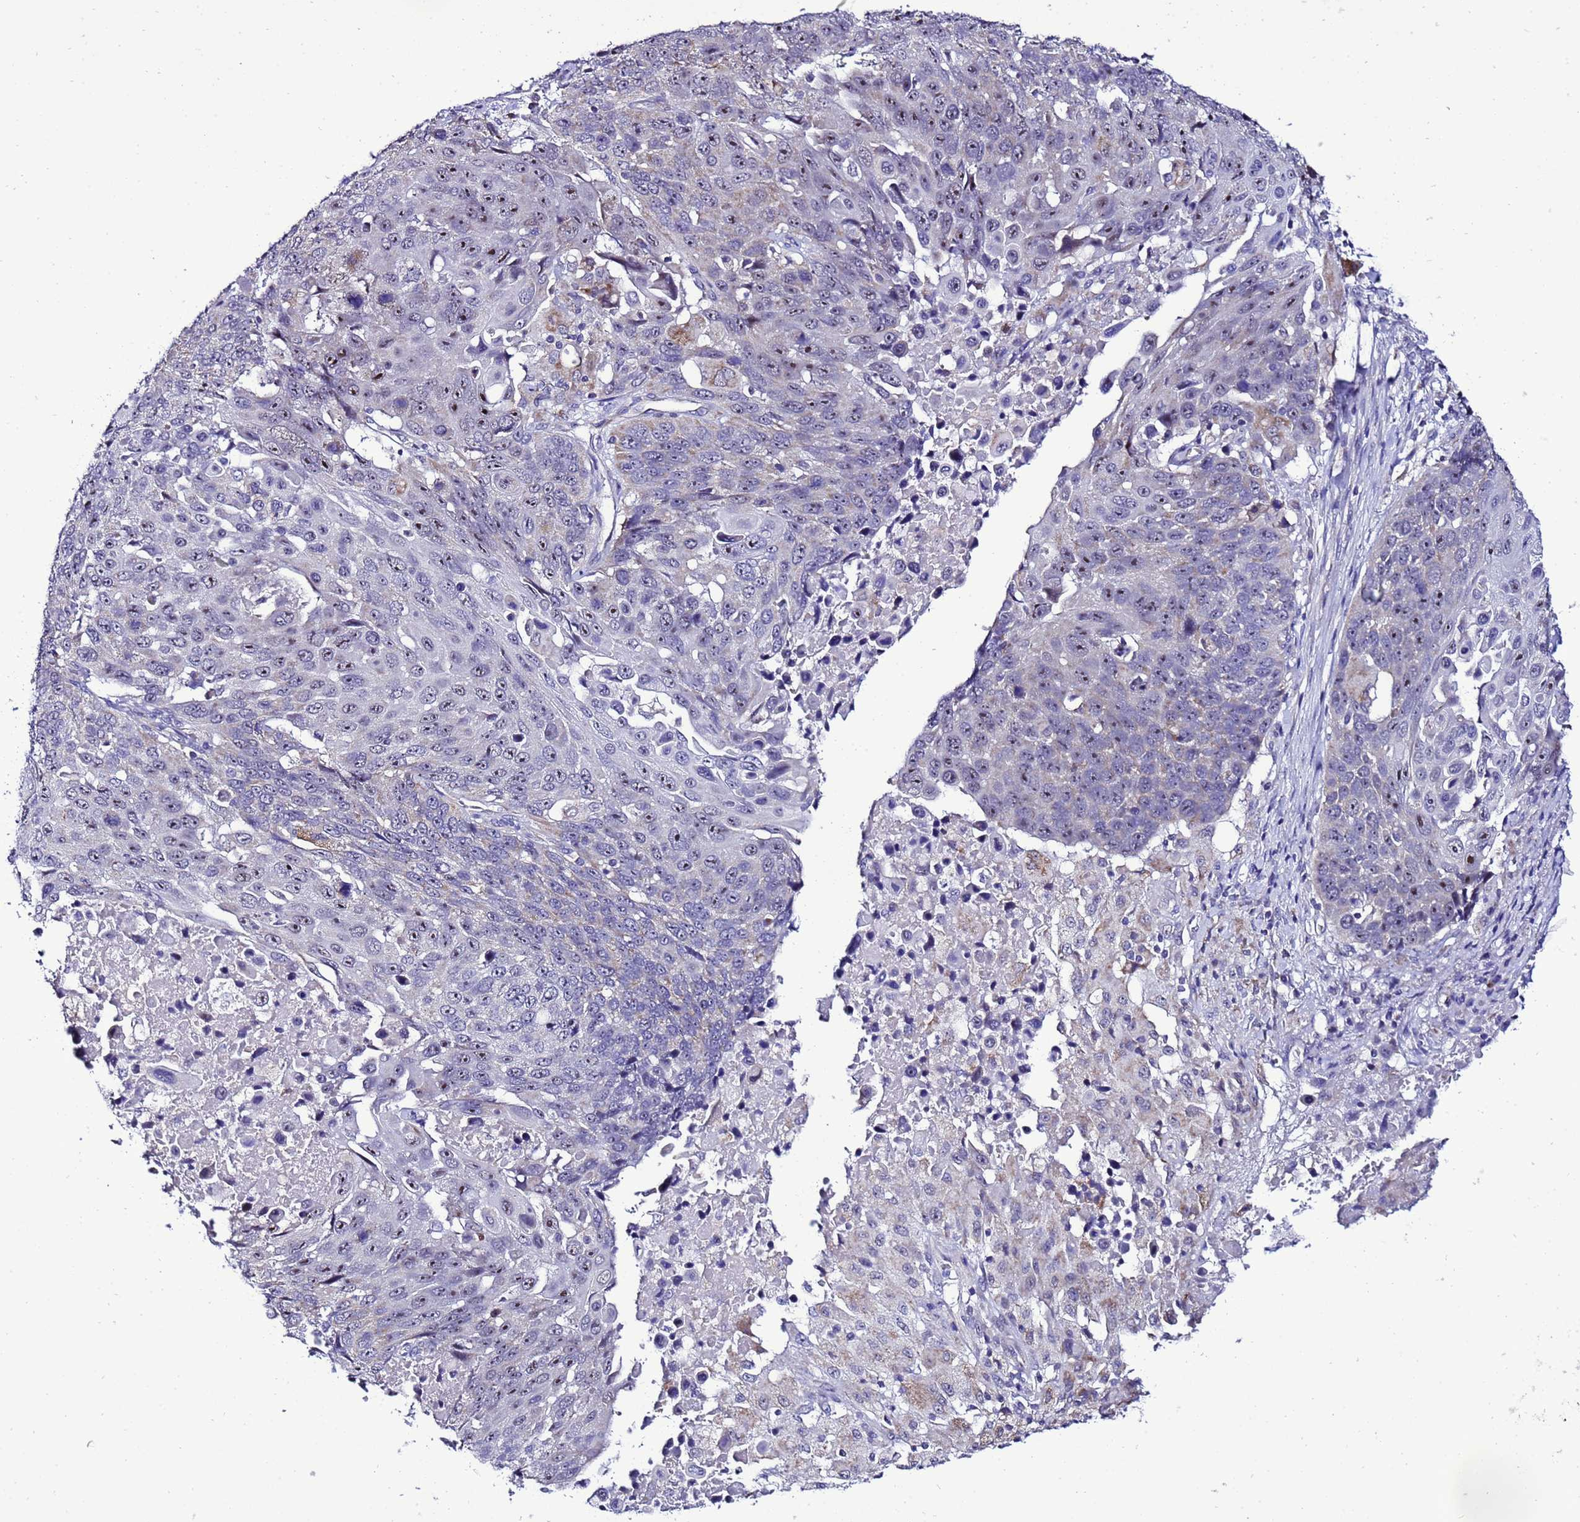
{"staining": {"intensity": "moderate", "quantity": "<25%", "location": "nuclear"}, "tissue": "lung cancer", "cell_type": "Tumor cells", "image_type": "cancer", "snomed": [{"axis": "morphology", "description": "Squamous cell carcinoma, NOS"}, {"axis": "topography", "description": "Lung"}], "caption": "IHC staining of squamous cell carcinoma (lung), which shows low levels of moderate nuclear expression in approximately <25% of tumor cells indicating moderate nuclear protein positivity. The staining was performed using DAB (brown) for protein detection and nuclei were counterstained in hematoxylin (blue).", "gene": "DPH6", "patient": {"sex": "male", "age": 66}}